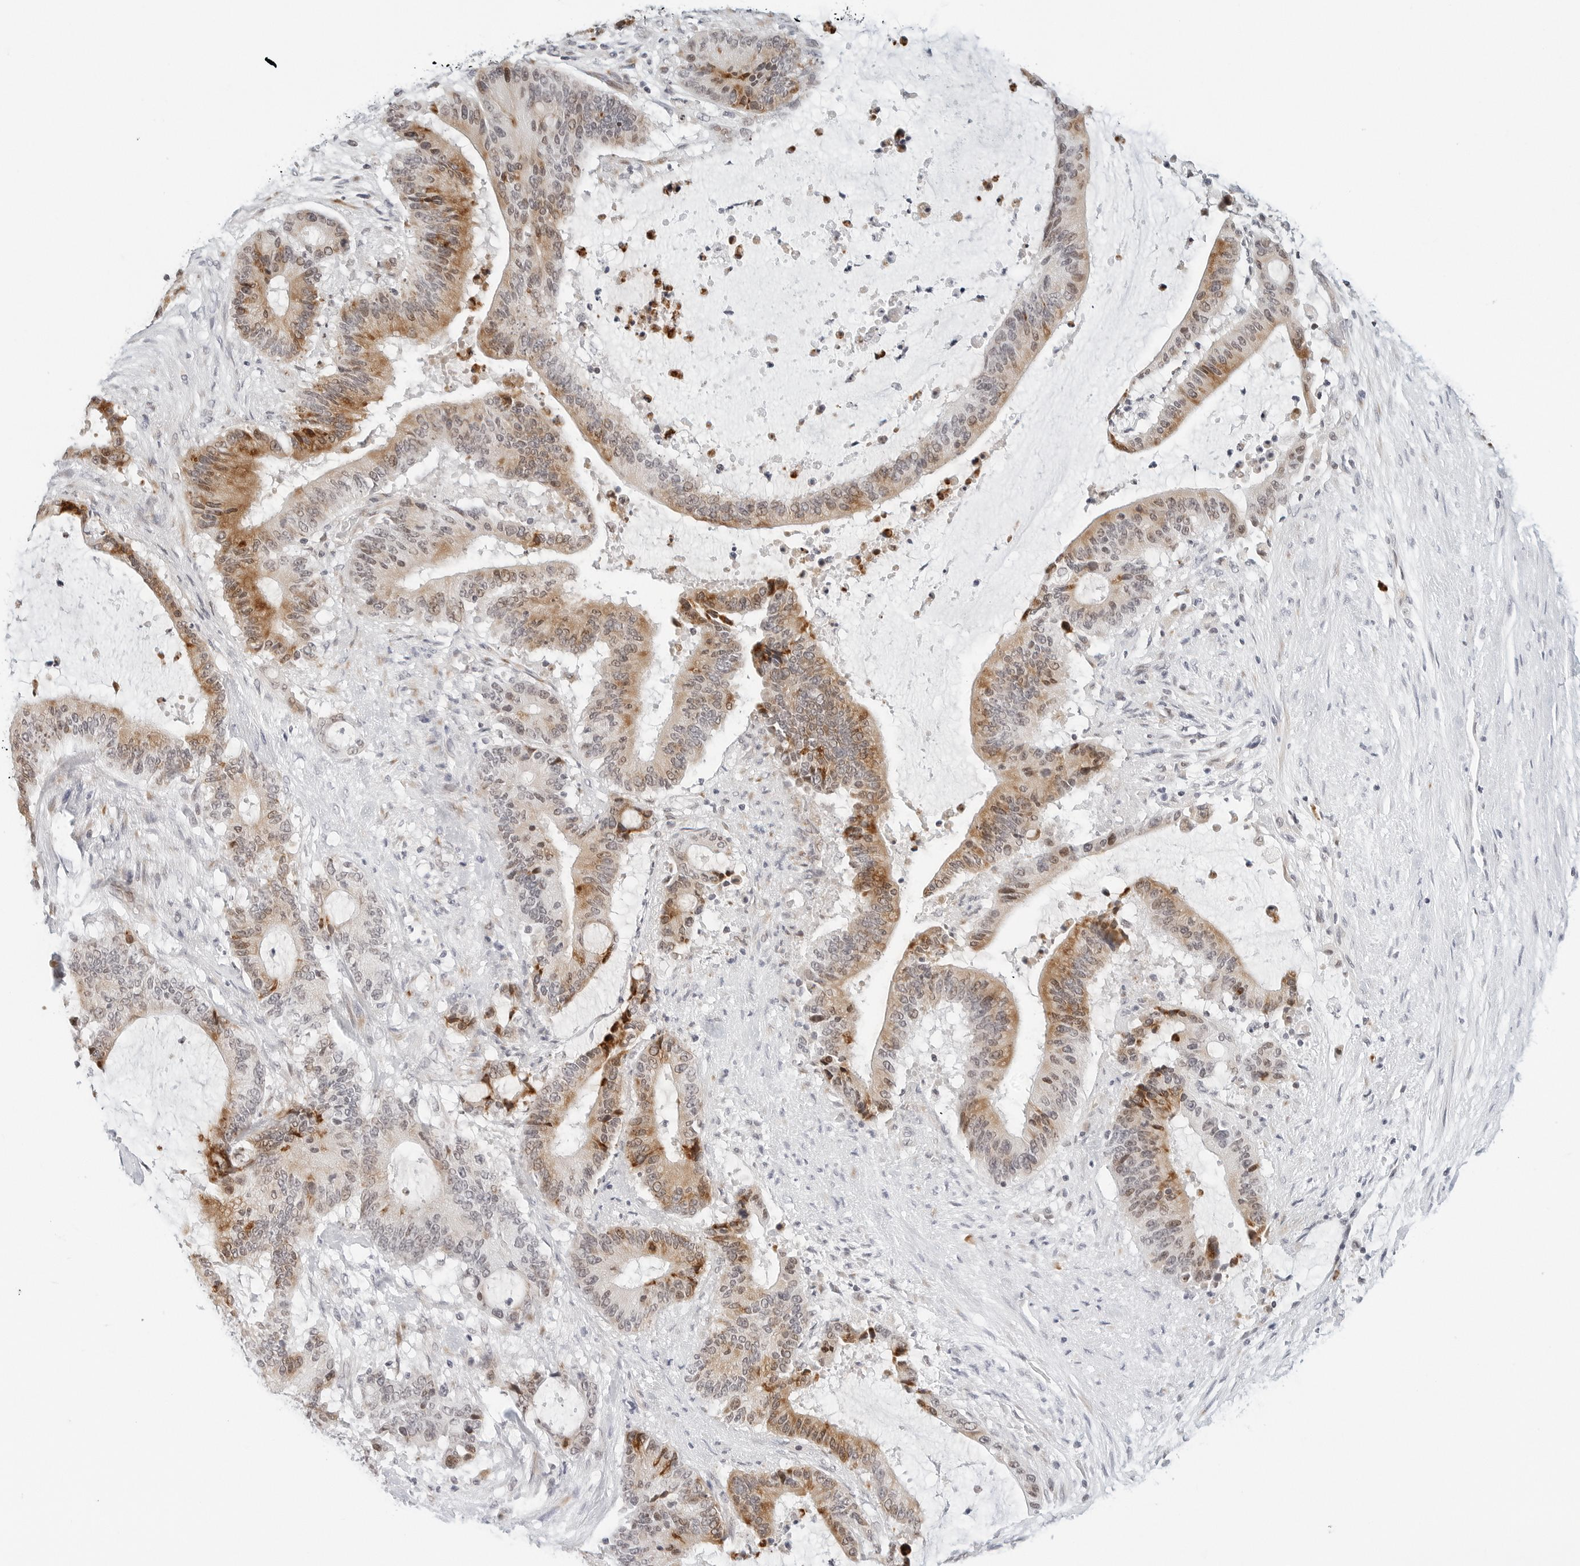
{"staining": {"intensity": "moderate", "quantity": "25%-75%", "location": "cytoplasmic/membranous,nuclear"}, "tissue": "liver cancer", "cell_type": "Tumor cells", "image_type": "cancer", "snomed": [{"axis": "morphology", "description": "Normal tissue, NOS"}, {"axis": "morphology", "description": "Cholangiocarcinoma"}, {"axis": "topography", "description": "Liver"}, {"axis": "topography", "description": "Peripheral nerve tissue"}], "caption": "An immunohistochemistry photomicrograph of tumor tissue is shown. Protein staining in brown labels moderate cytoplasmic/membranous and nuclear positivity in liver cholangiocarcinoma within tumor cells.", "gene": "PARP10", "patient": {"sex": "female", "age": 73}}